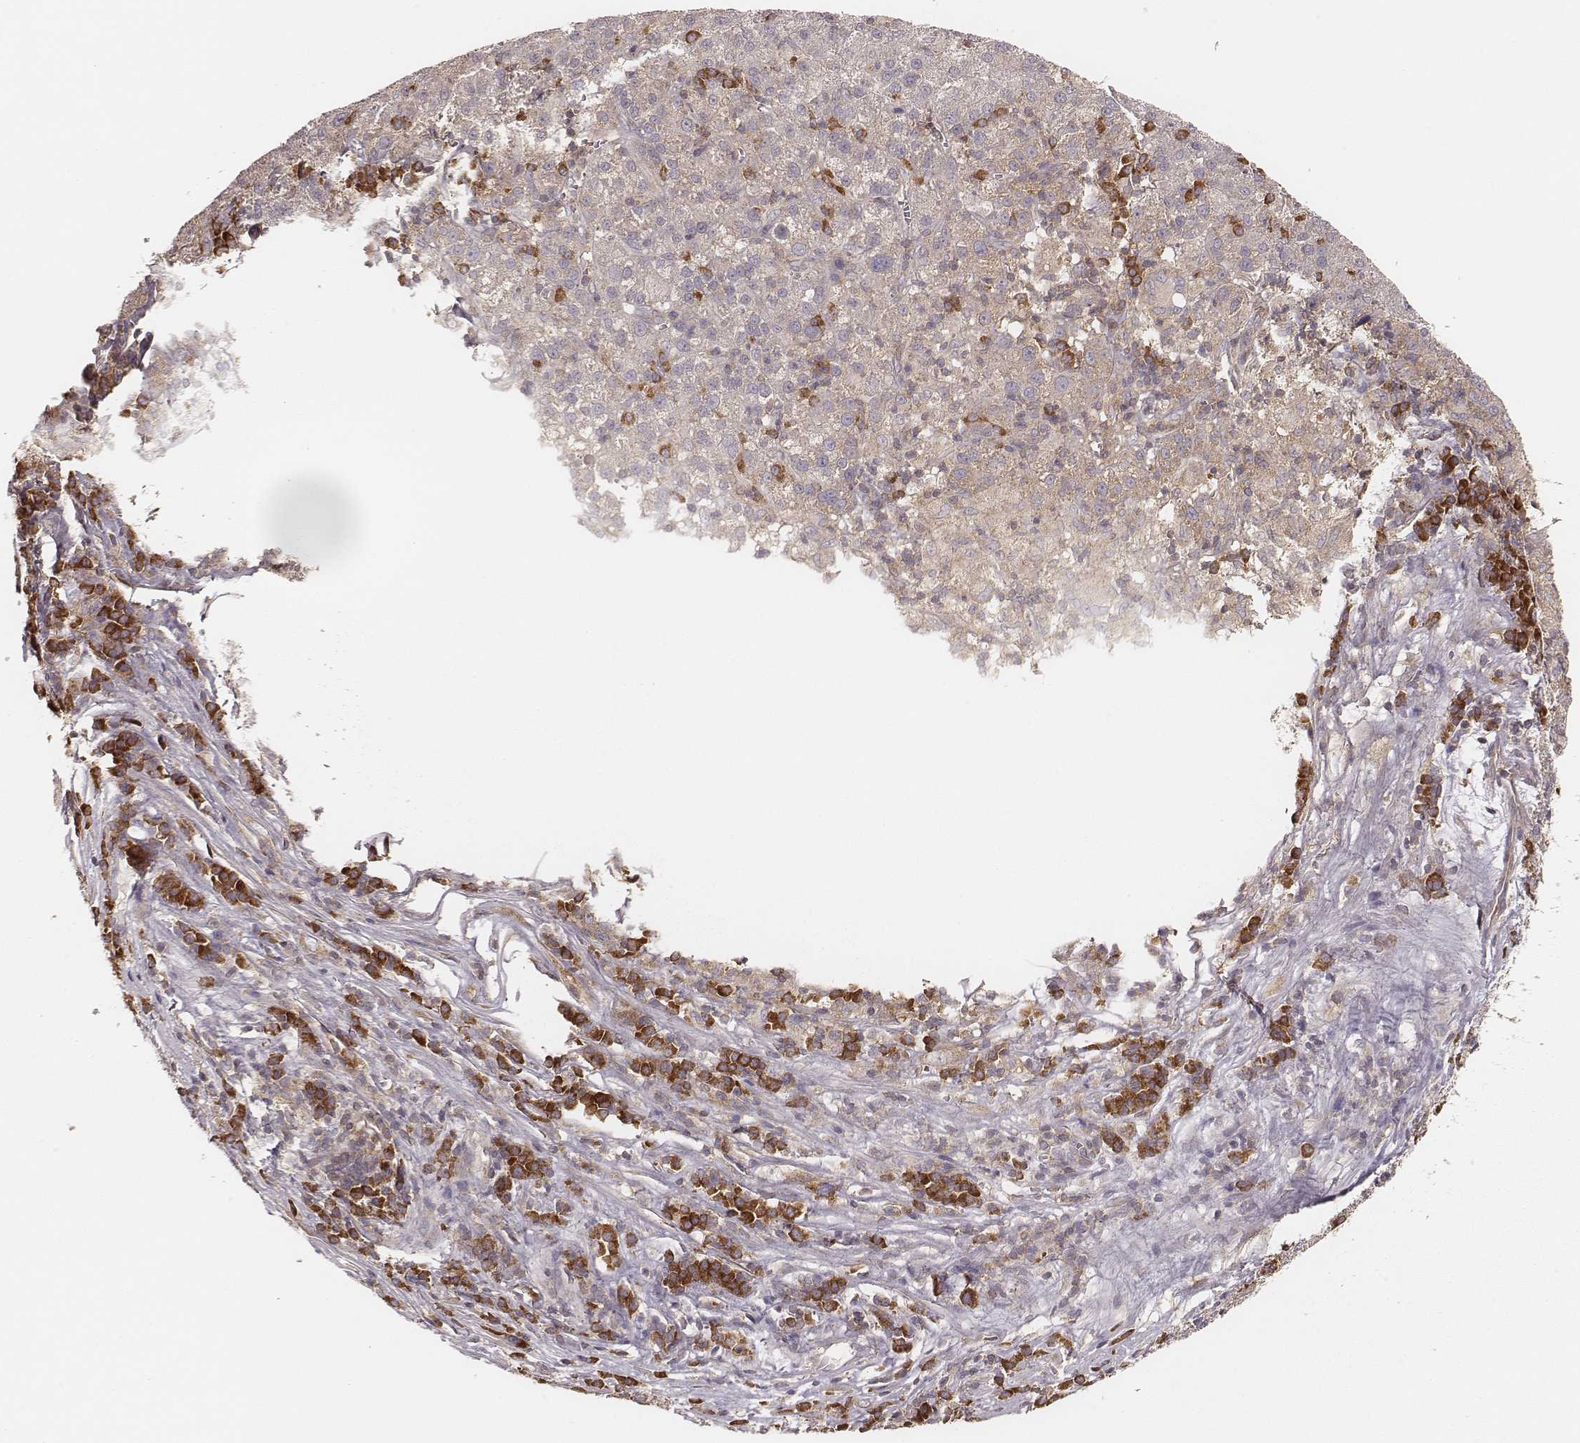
{"staining": {"intensity": "negative", "quantity": "none", "location": "none"}, "tissue": "liver cancer", "cell_type": "Tumor cells", "image_type": "cancer", "snomed": [{"axis": "morphology", "description": "Carcinoma, Hepatocellular, NOS"}, {"axis": "topography", "description": "Liver"}], "caption": "Tumor cells show no significant protein positivity in liver hepatocellular carcinoma.", "gene": "CARS1", "patient": {"sex": "female", "age": 60}}